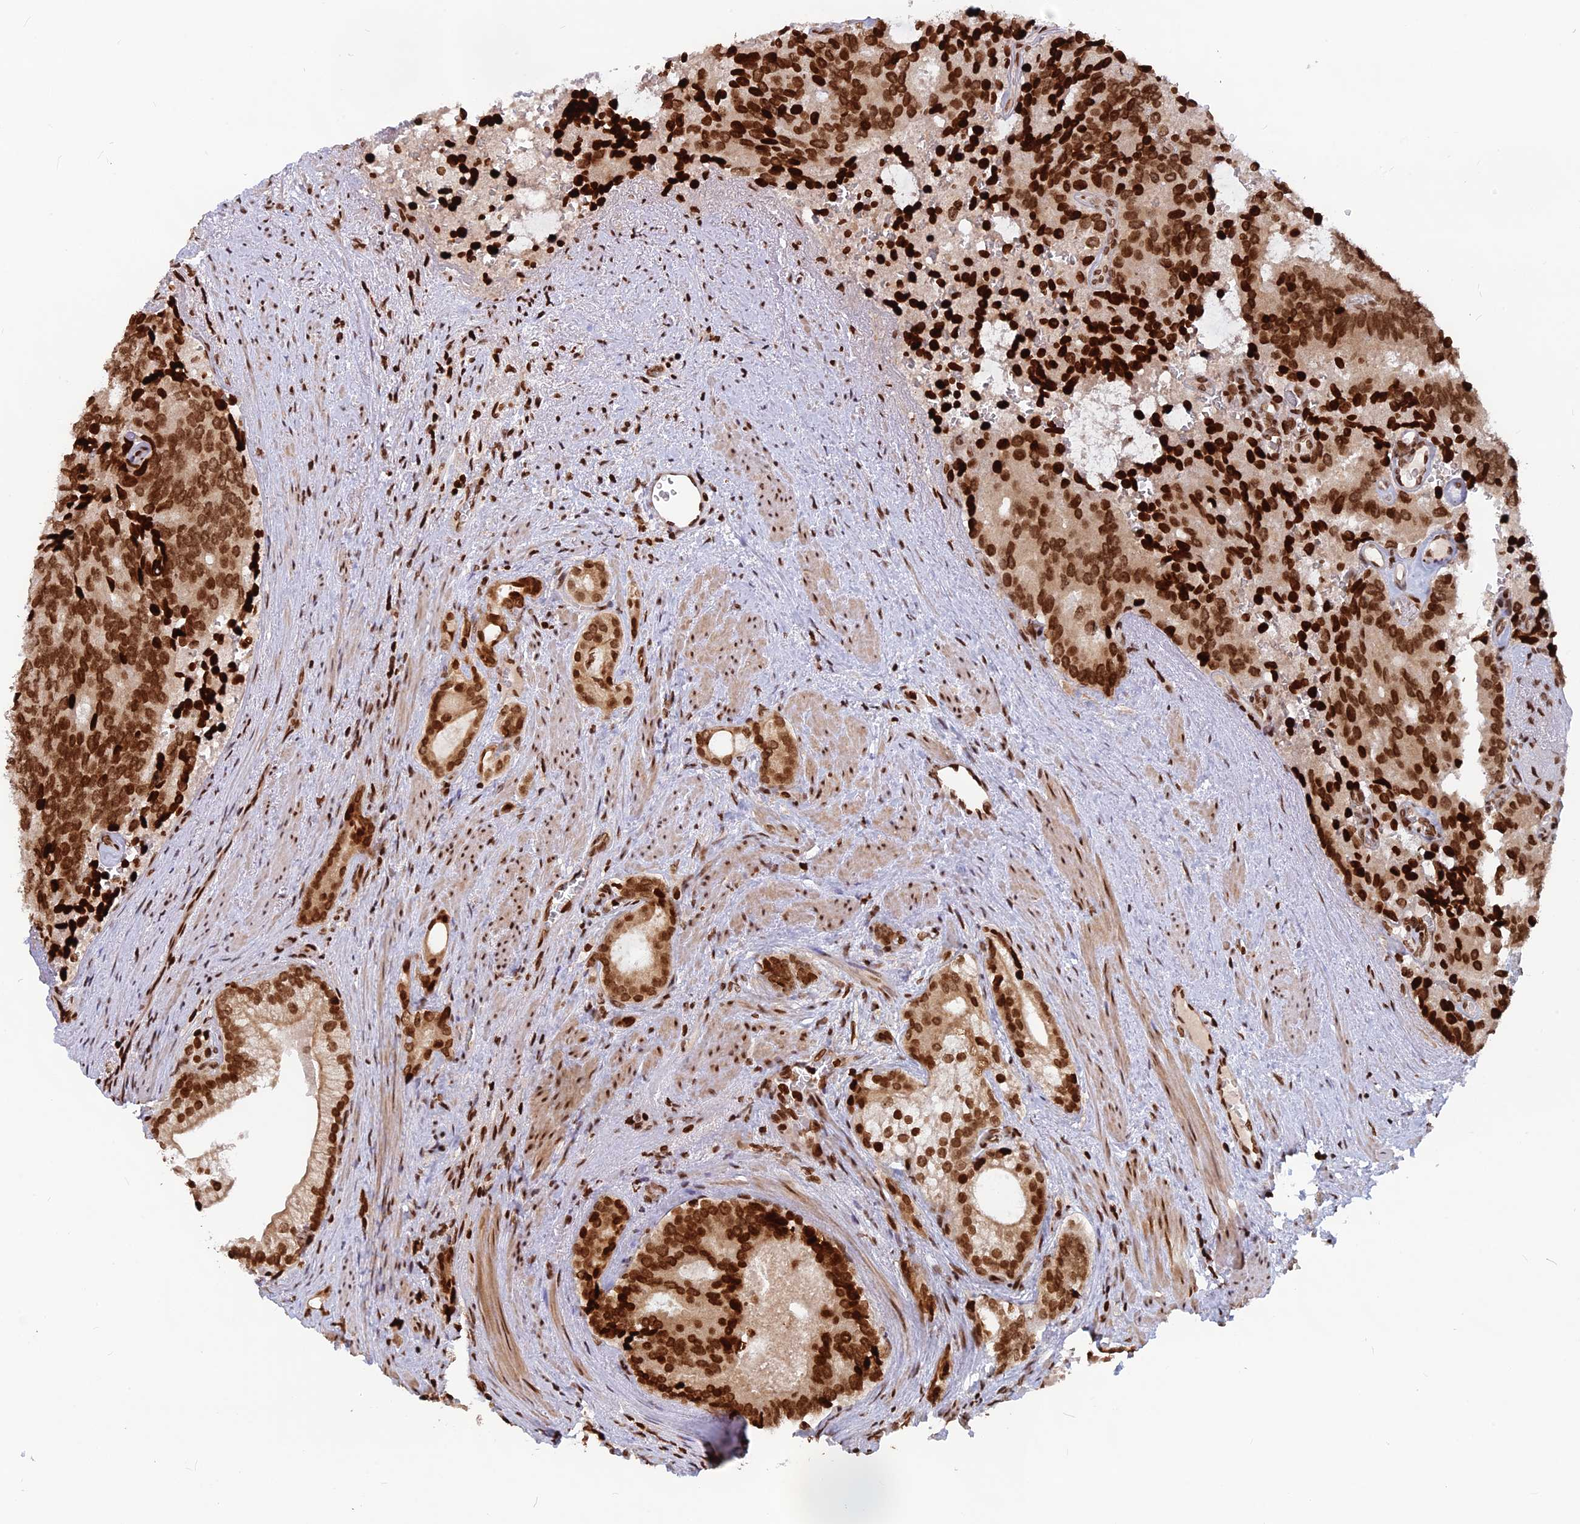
{"staining": {"intensity": "strong", "quantity": ">75%", "location": "nuclear"}, "tissue": "prostate cancer", "cell_type": "Tumor cells", "image_type": "cancer", "snomed": [{"axis": "morphology", "description": "Adenocarcinoma, Low grade"}, {"axis": "topography", "description": "Prostate"}], "caption": "Immunohistochemistry (IHC) micrograph of neoplastic tissue: human prostate cancer stained using immunohistochemistry shows high levels of strong protein expression localized specifically in the nuclear of tumor cells, appearing as a nuclear brown color.", "gene": "TET2", "patient": {"sex": "male", "age": 71}}